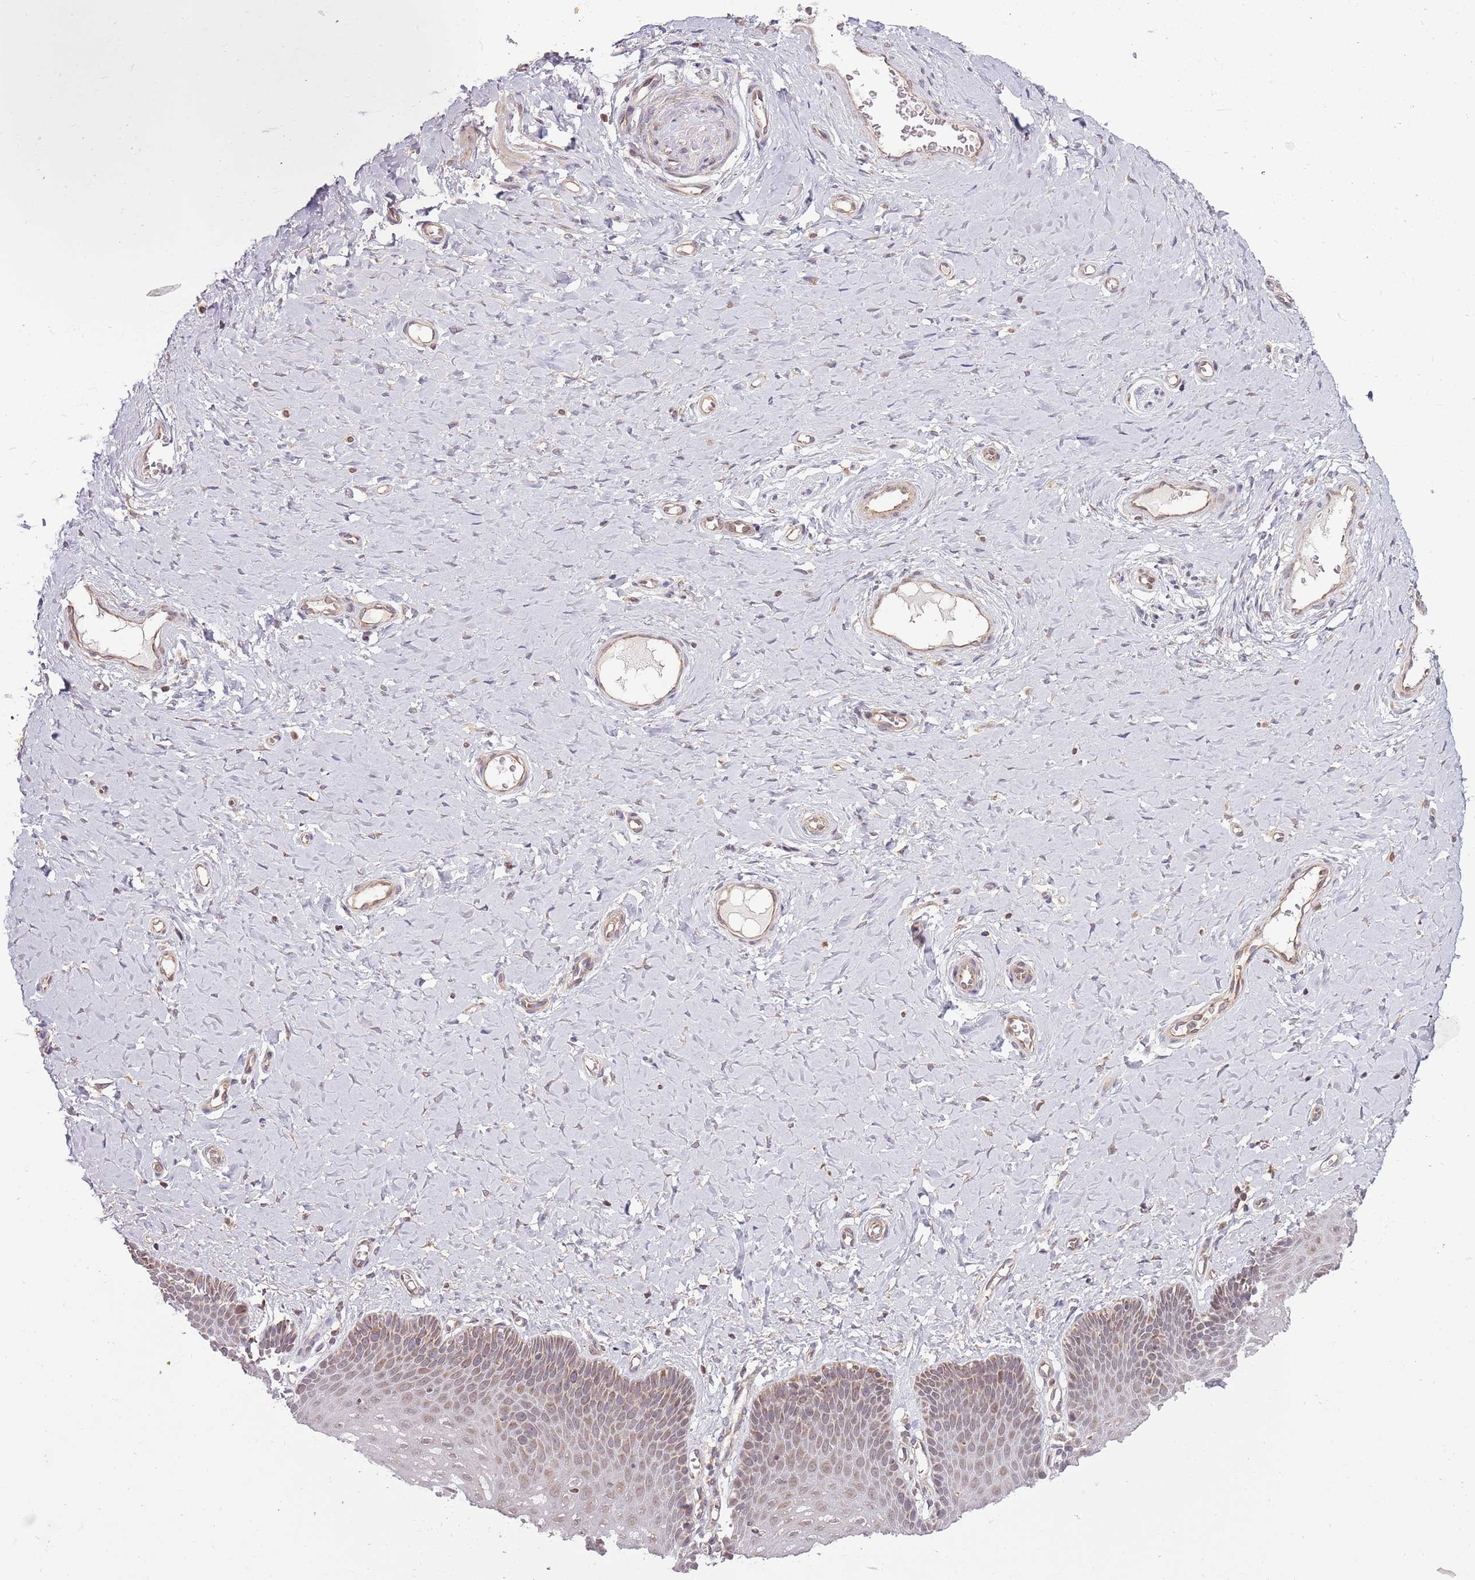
{"staining": {"intensity": "moderate", "quantity": "25%-75%", "location": "cytoplasmic/membranous,nuclear"}, "tissue": "vagina", "cell_type": "Squamous epithelial cells", "image_type": "normal", "snomed": [{"axis": "morphology", "description": "Normal tissue, NOS"}, {"axis": "topography", "description": "Vagina"}], "caption": "Immunohistochemical staining of normal human vagina exhibits moderate cytoplasmic/membranous,nuclear protein expression in approximately 25%-75% of squamous epithelial cells.", "gene": "RNF181", "patient": {"sex": "female", "age": 65}}